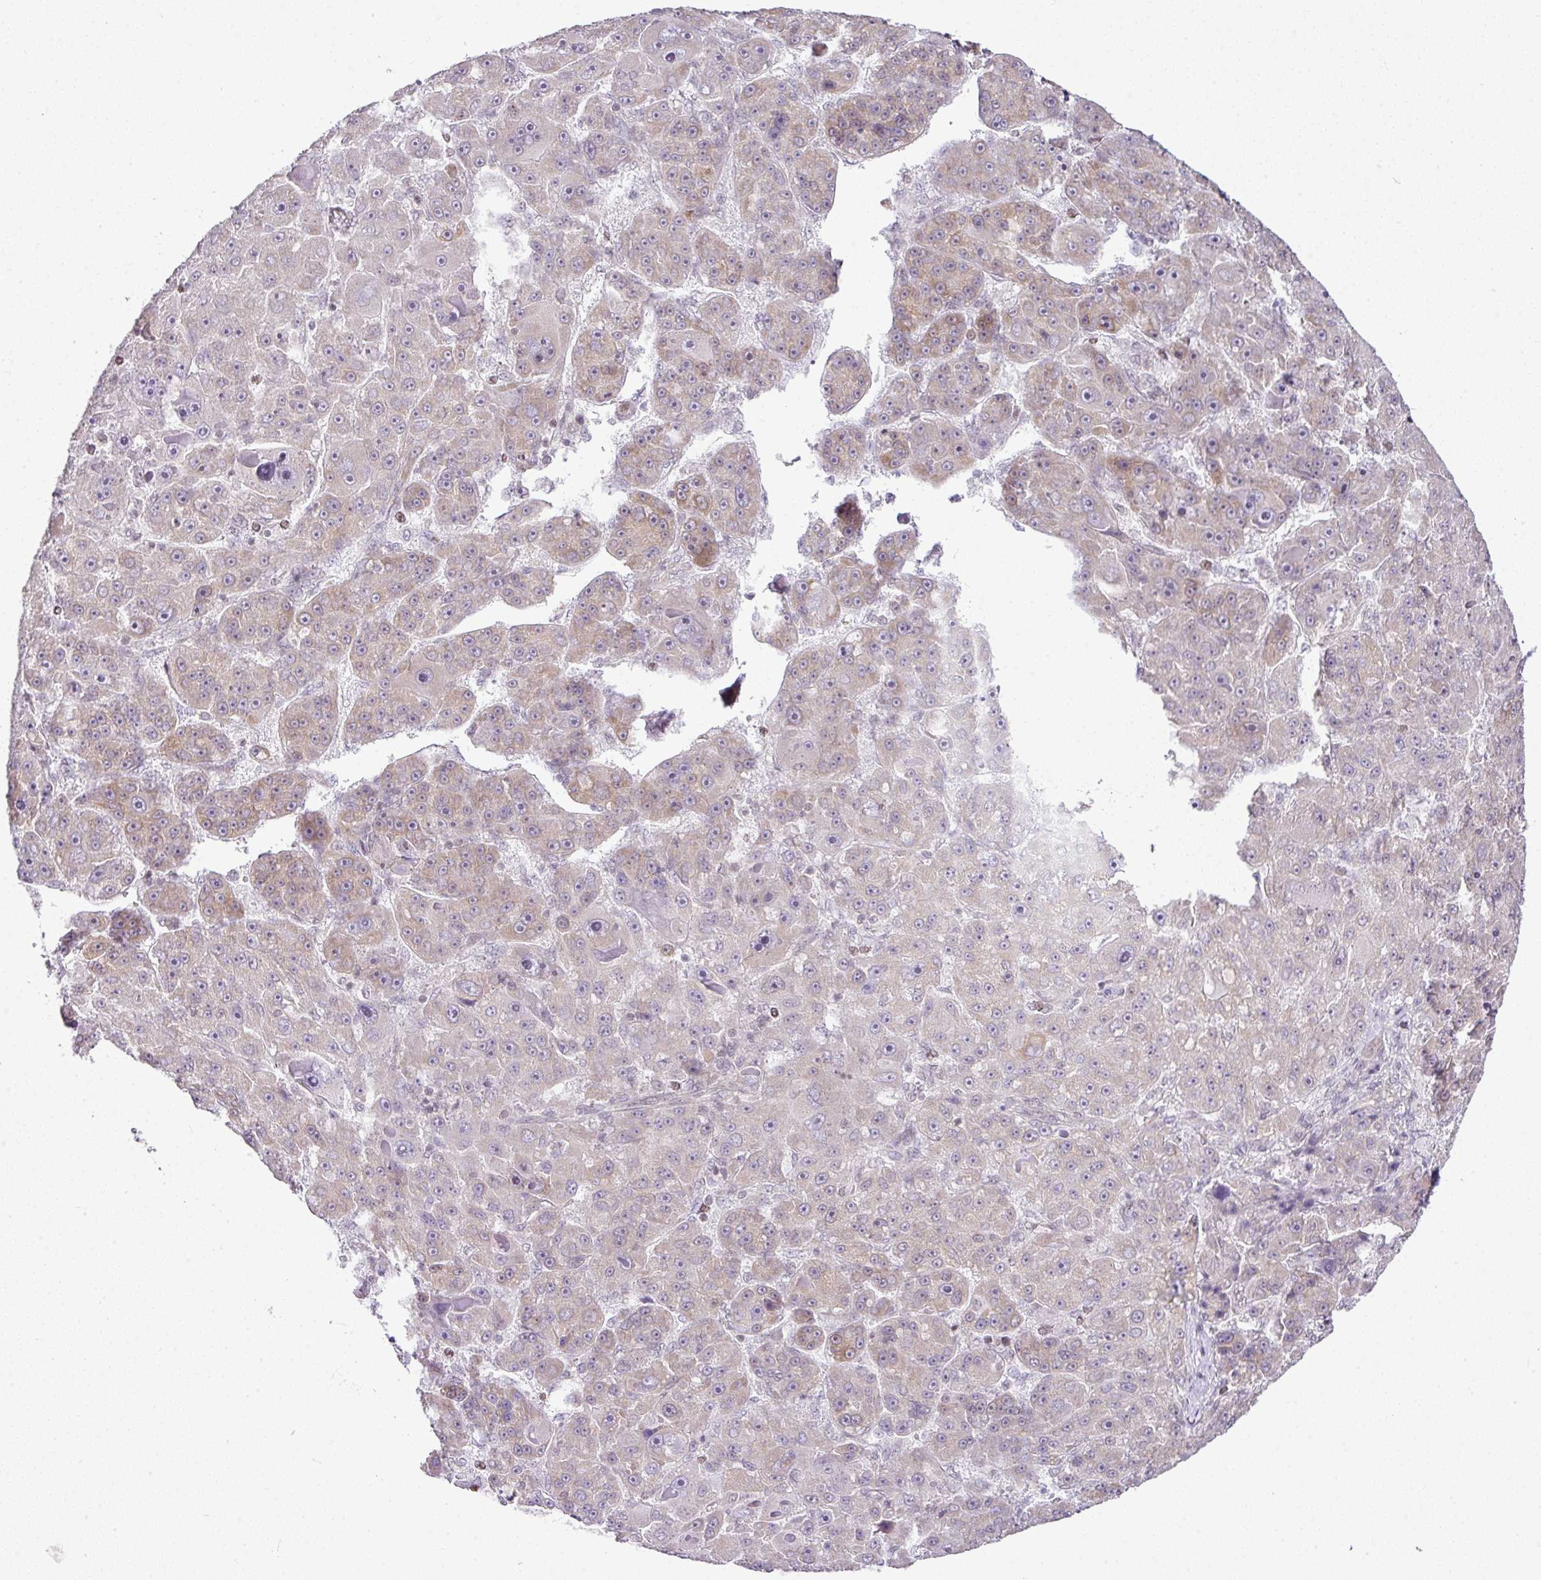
{"staining": {"intensity": "weak", "quantity": "25%-75%", "location": "cytoplasmic/membranous"}, "tissue": "liver cancer", "cell_type": "Tumor cells", "image_type": "cancer", "snomed": [{"axis": "morphology", "description": "Carcinoma, Hepatocellular, NOS"}, {"axis": "topography", "description": "Liver"}], "caption": "Hepatocellular carcinoma (liver) stained with immunohistochemistry (IHC) shows weak cytoplasmic/membranous staining in approximately 25%-75% of tumor cells. (DAB IHC, brown staining for protein, blue staining for nuclei).", "gene": "FAM32A", "patient": {"sex": "male", "age": 76}}